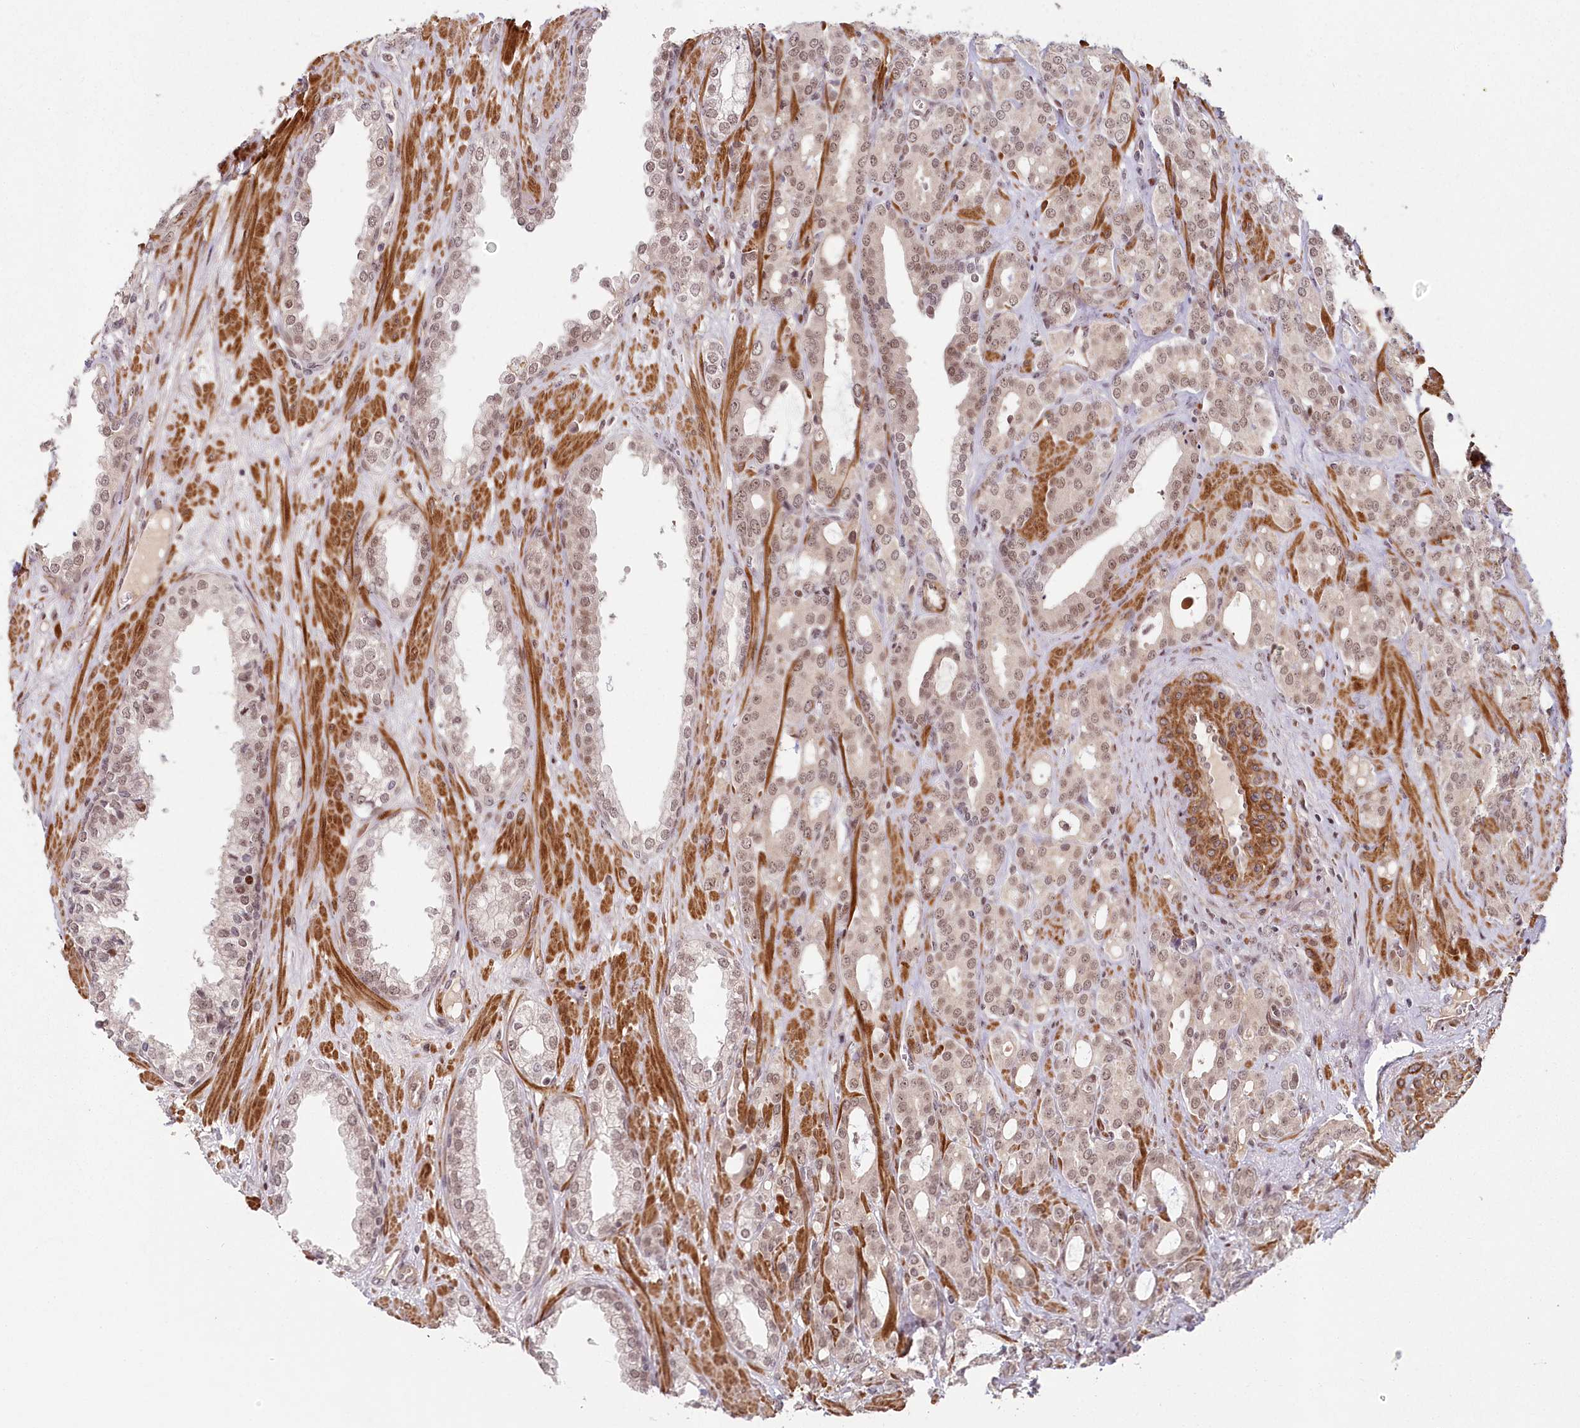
{"staining": {"intensity": "weak", "quantity": ">75%", "location": "nuclear"}, "tissue": "prostate cancer", "cell_type": "Tumor cells", "image_type": "cancer", "snomed": [{"axis": "morphology", "description": "Adenocarcinoma, High grade"}, {"axis": "topography", "description": "Prostate"}], "caption": "An image of prostate cancer stained for a protein exhibits weak nuclear brown staining in tumor cells. Nuclei are stained in blue.", "gene": "FAM204A", "patient": {"sex": "male", "age": 72}}